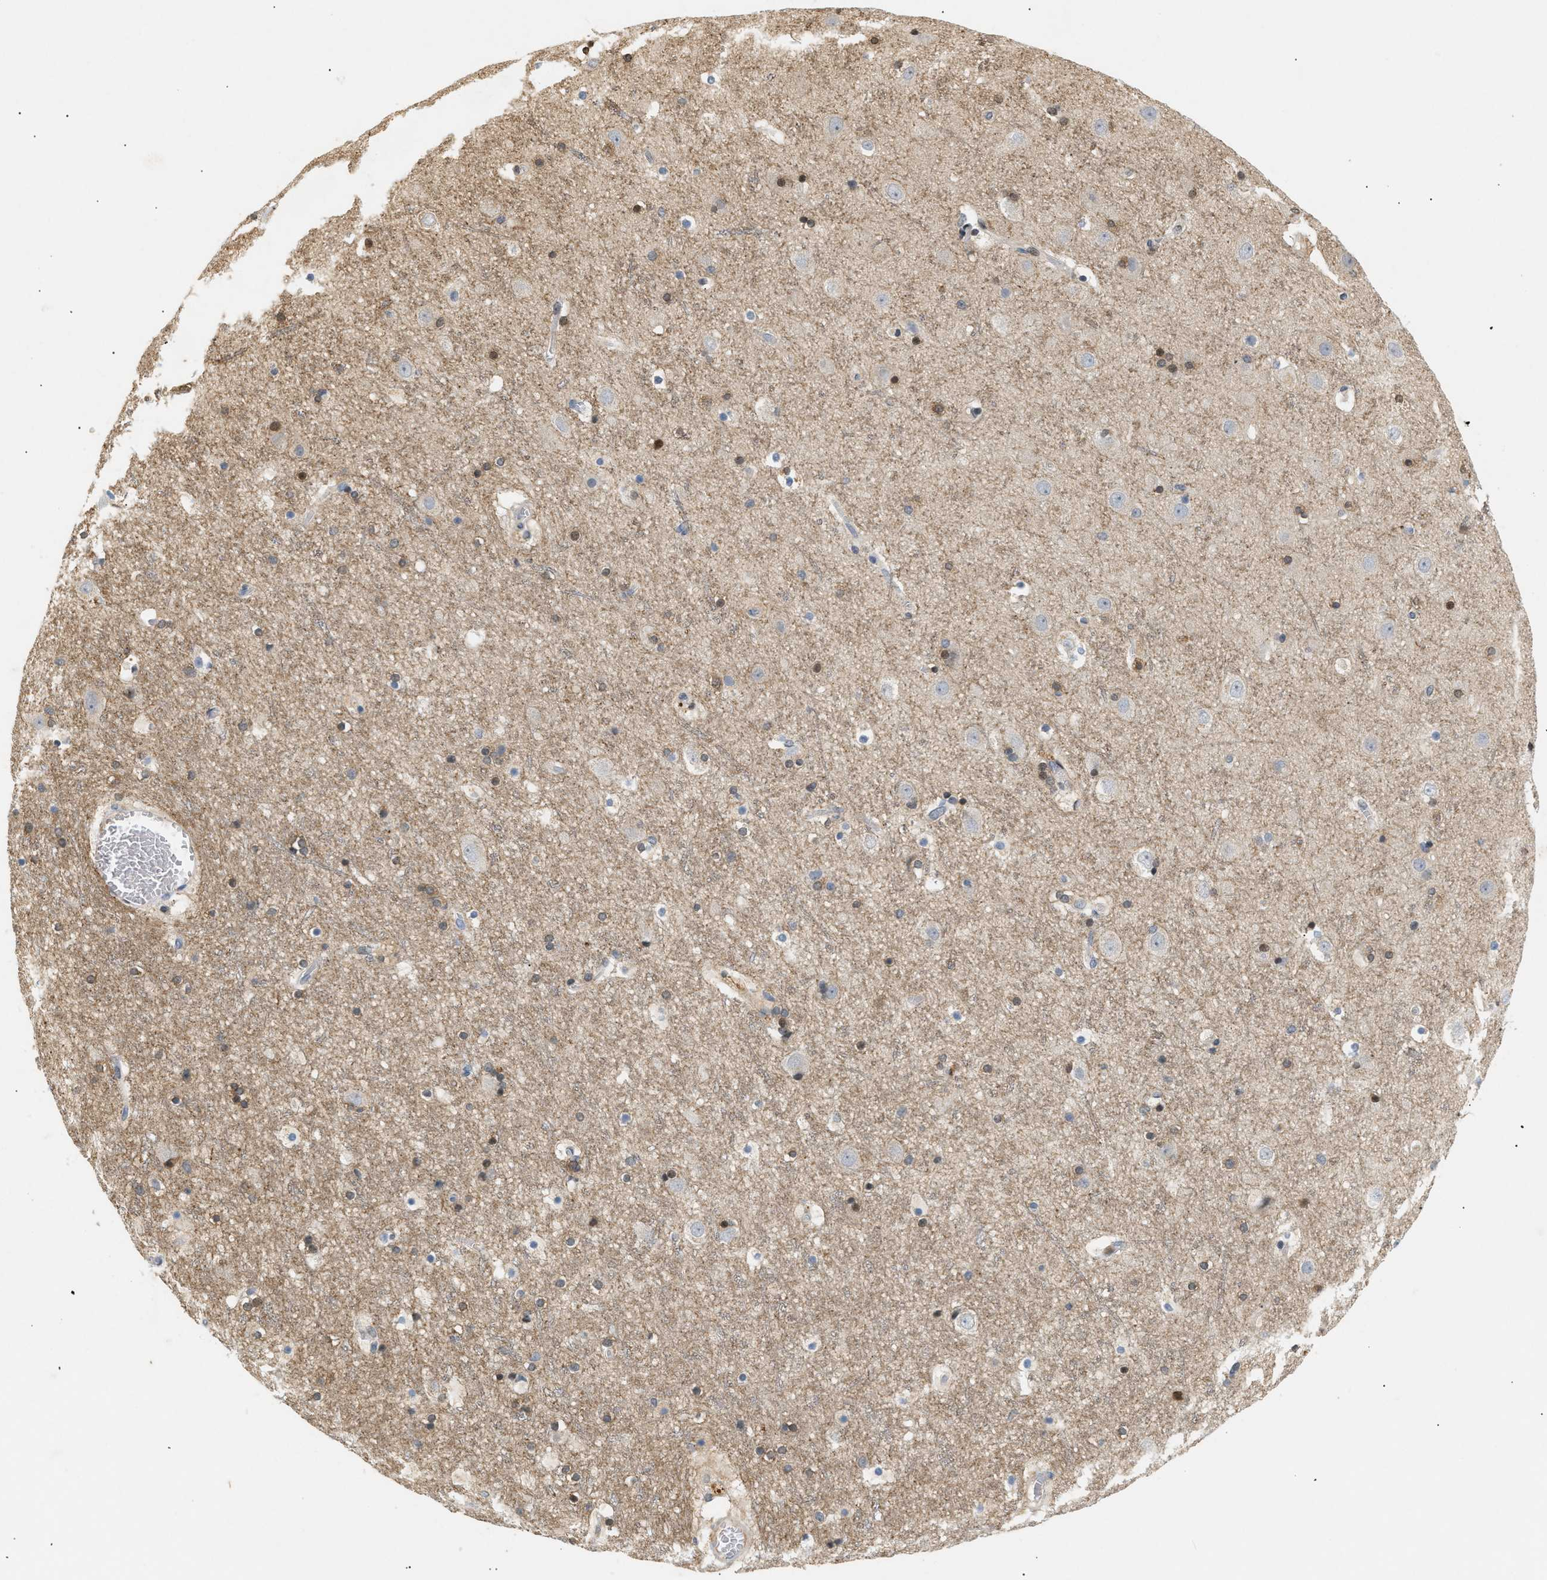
{"staining": {"intensity": "weak", "quantity": "25%-75%", "location": "cytoplasmic/membranous"}, "tissue": "cerebral cortex", "cell_type": "Endothelial cells", "image_type": "normal", "snomed": [{"axis": "morphology", "description": "Normal tissue, NOS"}, {"axis": "topography", "description": "Cerebral cortex"}], "caption": "Immunohistochemical staining of unremarkable human cerebral cortex shows weak cytoplasmic/membranous protein expression in about 25%-75% of endothelial cells.", "gene": "FARS2", "patient": {"sex": "male", "age": 45}}